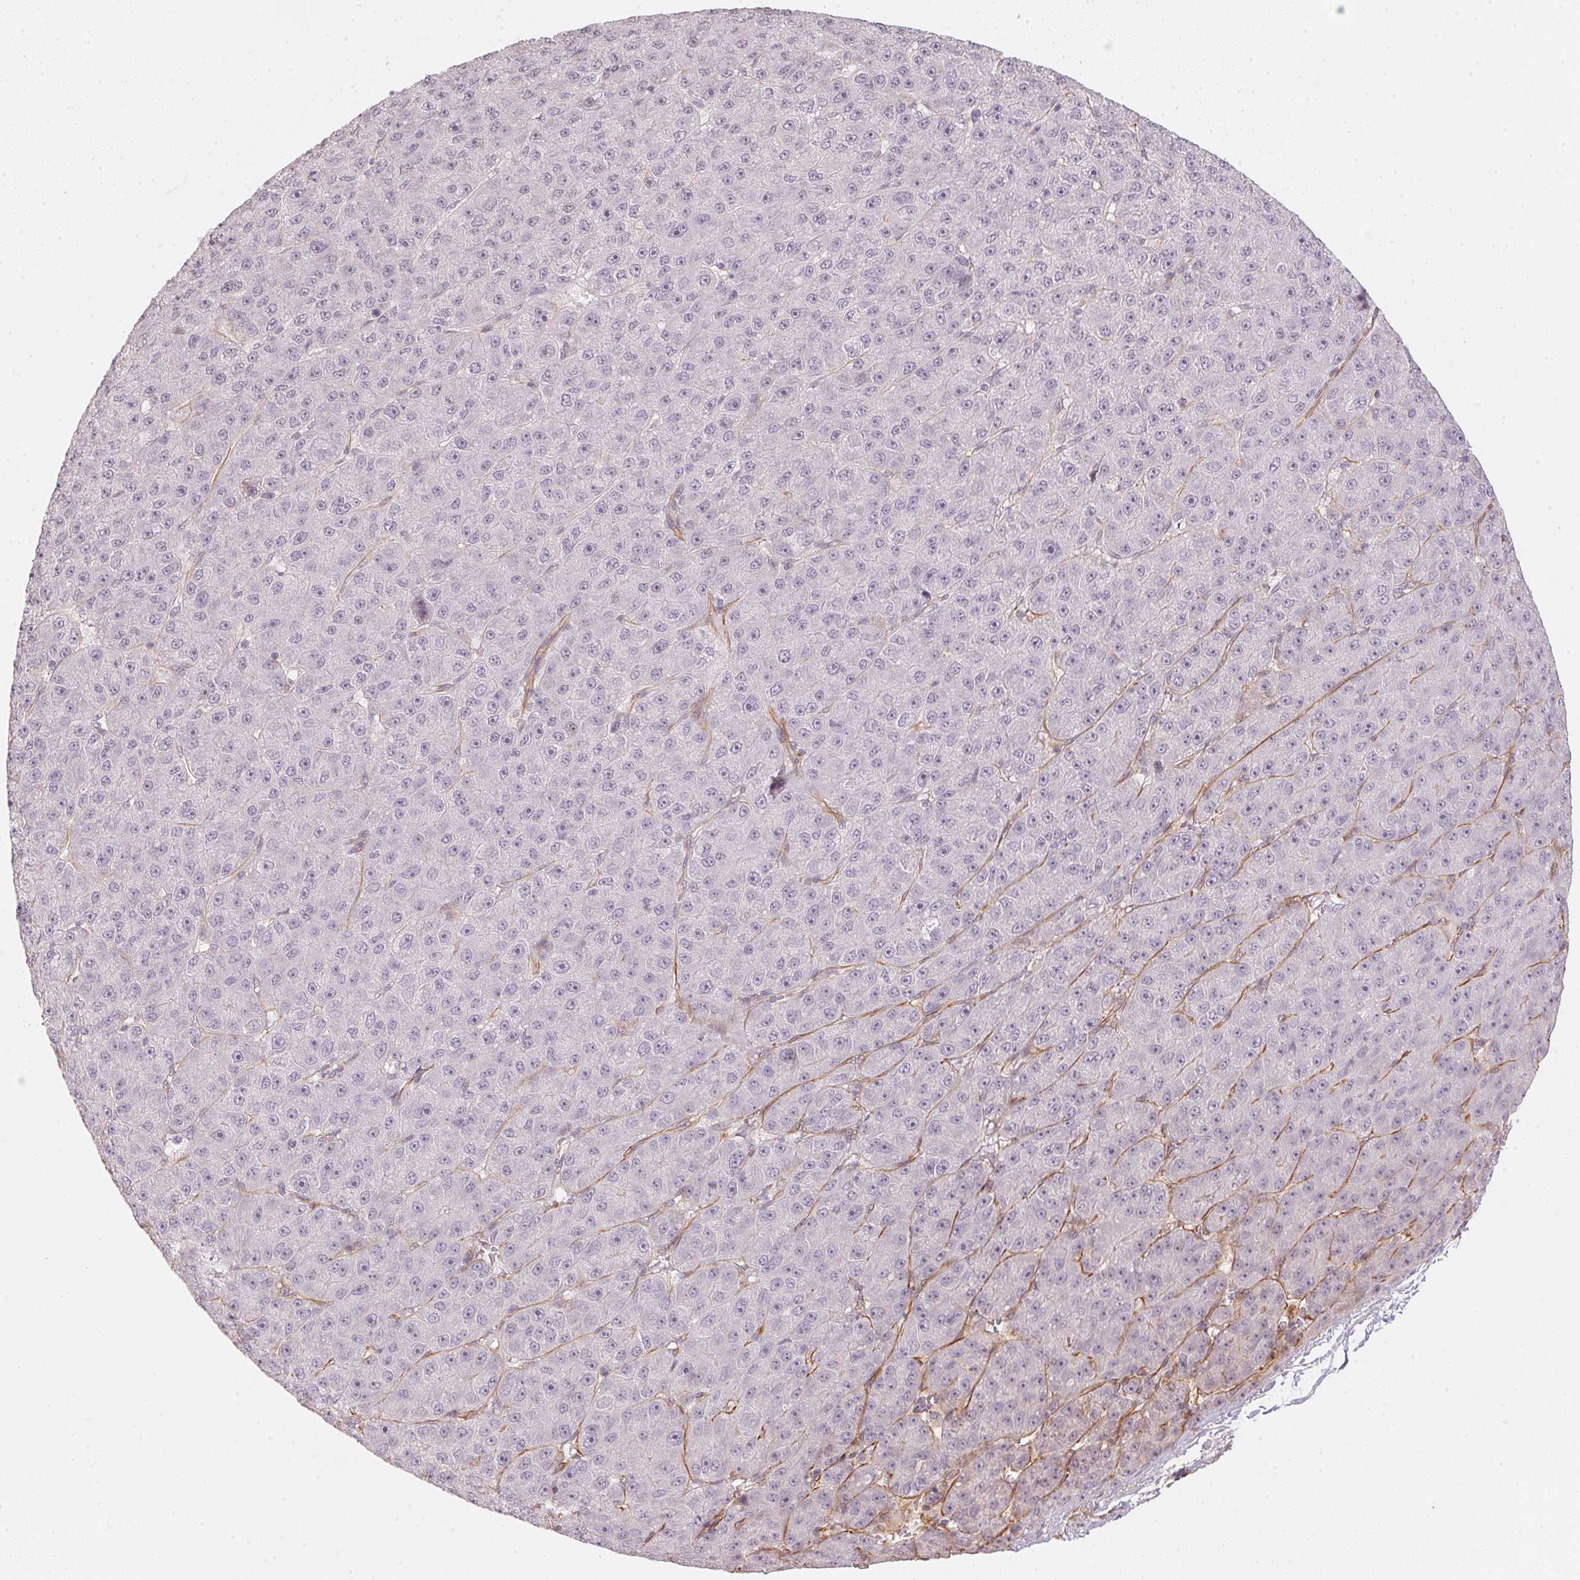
{"staining": {"intensity": "negative", "quantity": "none", "location": "none"}, "tissue": "liver cancer", "cell_type": "Tumor cells", "image_type": "cancer", "snomed": [{"axis": "morphology", "description": "Carcinoma, Hepatocellular, NOS"}, {"axis": "topography", "description": "Liver"}], "caption": "DAB (3,3'-diaminobenzidine) immunohistochemical staining of human liver cancer (hepatocellular carcinoma) displays no significant positivity in tumor cells.", "gene": "FOXR2", "patient": {"sex": "male", "age": 67}}